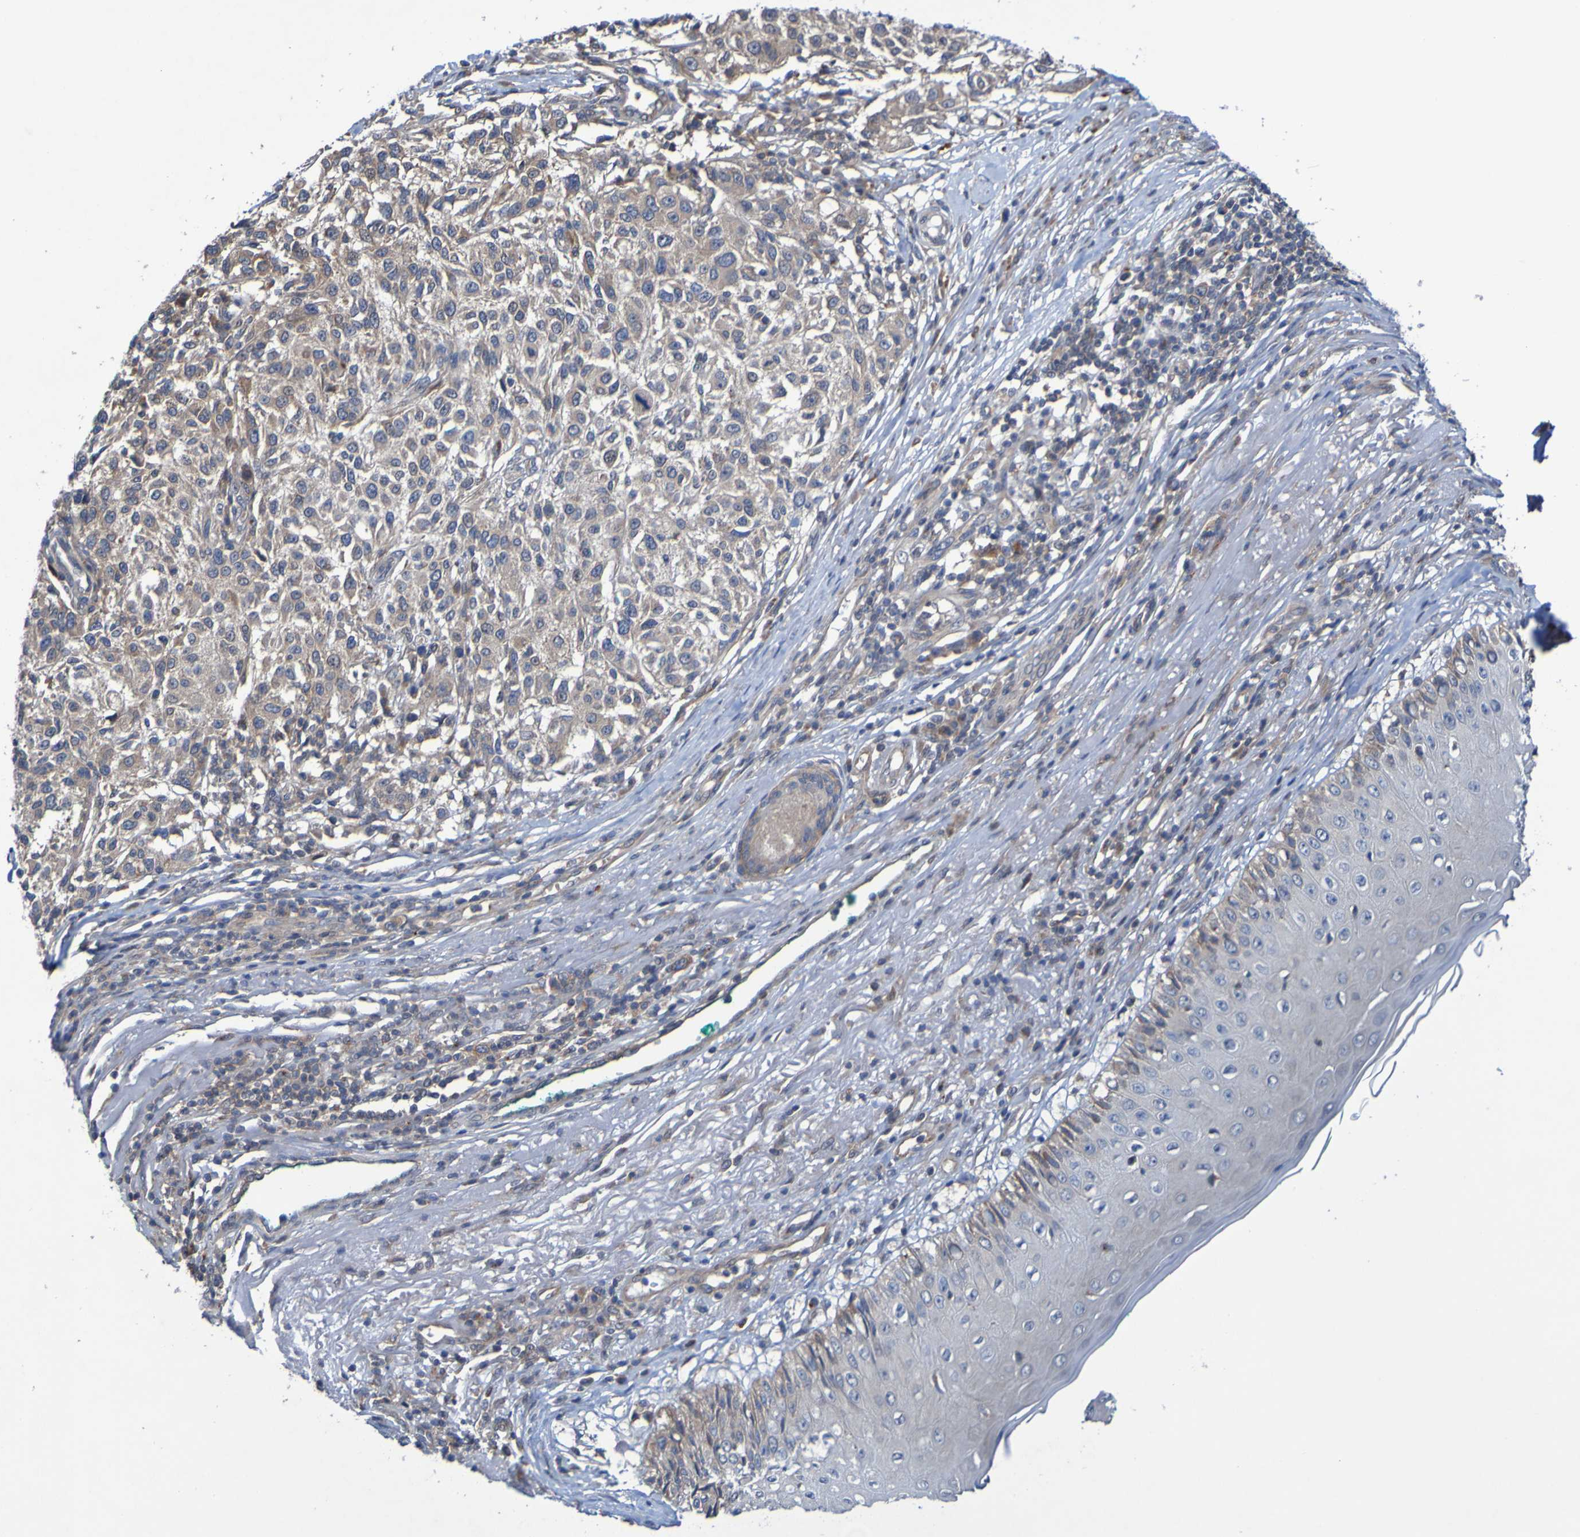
{"staining": {"intensity": "weak", "quantity": ">75%", "location": "cytoplasmic/membranous"}, "tissue": "melanoma", "cell_type": "Tumor cells", "image_type": "cancer", "snomed": [{"axis": "morphology", "description": "Necrosis, NOS"}, {"axis": "morphology", "description": "Malignant melanoma, NOS"}, {"axis": "topography", "description": "Skin"}], "caption": "An immunohistochemistry image of tumor tissue is shown. Protein staining in brown highlights weak cytoplasmic/membranous positivity in malignant melanoma within tumor cells.", "gene": "SDK1", "patient": {"sex": "female", "age": 87}}